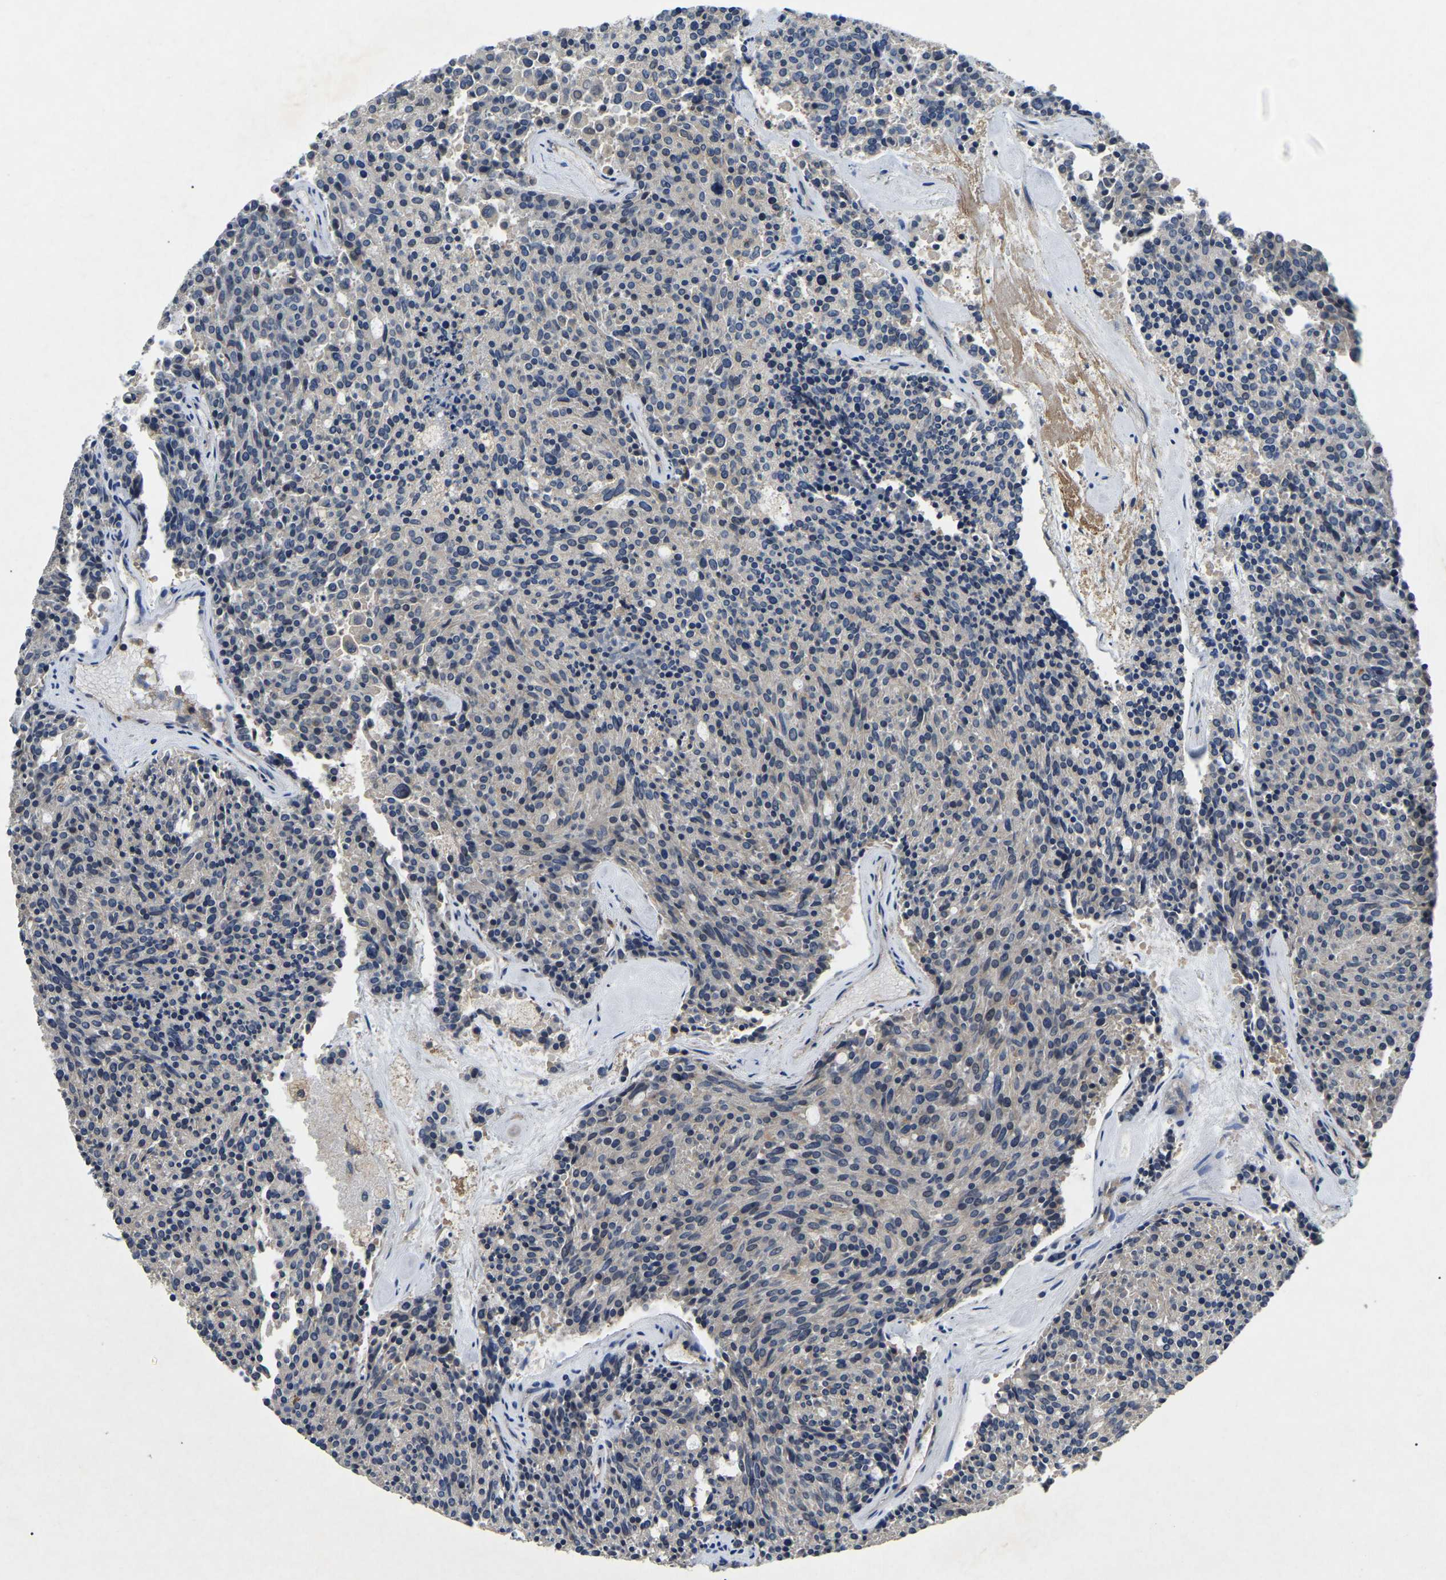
{"staining": {"intensity": "negative", "quantity": "none", "location": "none"}, "tissue": "carcinoid", "cell_type": "Tumor cells", "image_type": "cancer", "snomed": [{"axis": "morphology", "description": "Carcinoid, malignant, NOS"}, {"axis": "topography", "description": "Pancreas"}], "caption": "An image of human carcinoid is negative for staining in tumor cells. Nuclei are stained in blue.", "gene": "SMPD2", "patient": {"sex": "female", "age": 54}}